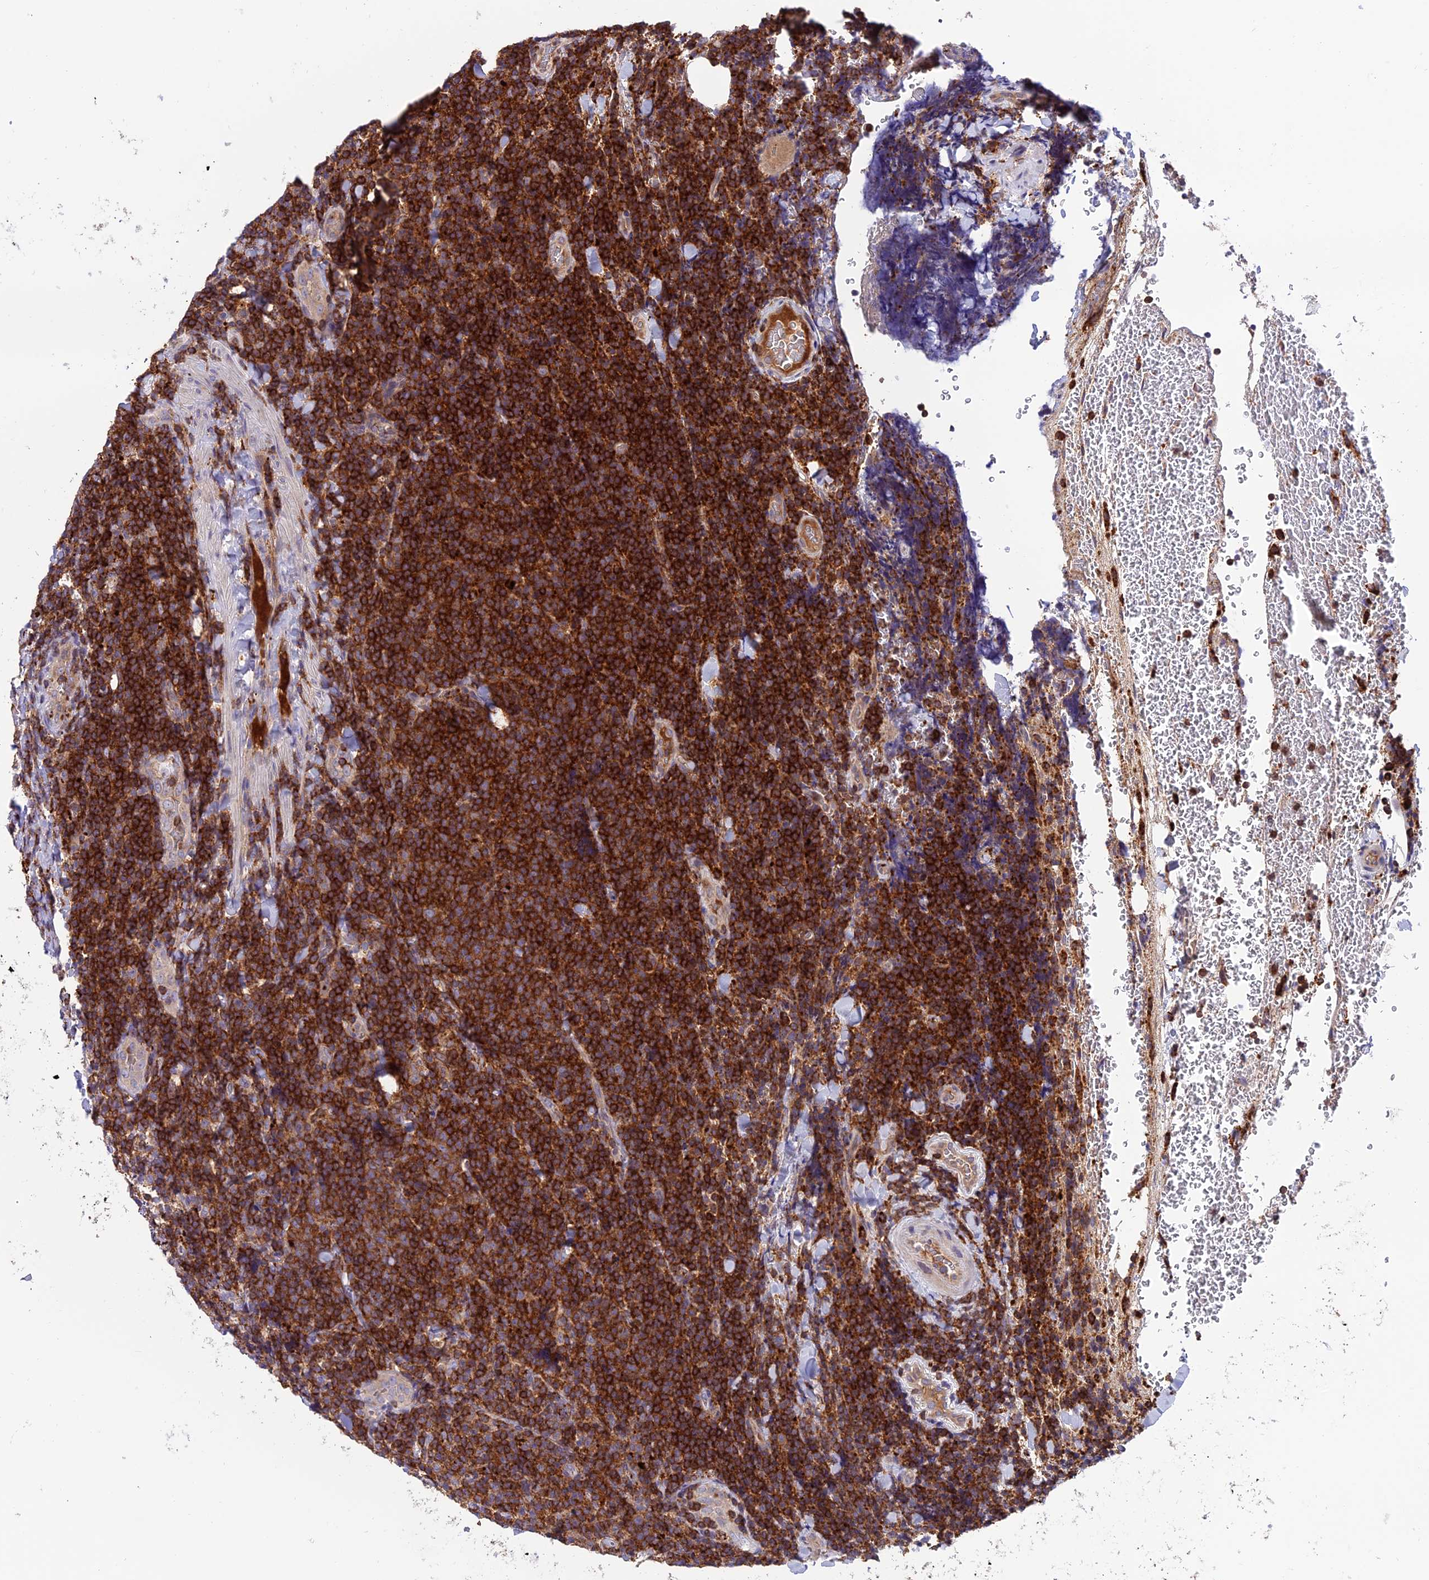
{"staining": {"intensity": "strong", "quantity": ">75%", "location": "cytoplasmic/membranous"}, "tissue": "lymphoma", "cell_type": "Tumor cells", "image_type": "cancer", "snomed": [{"axis": "morphology", "description": "Malignant lymphoma, non-Hodgkin's type, Low grade"}, {"axis": "topography", "description": "Lymph node"}], "caption": "High-power microscopy captured an IHC micrograph of lymphoma, revealing strong cytoplasmic/membranous expression in about >75% of tumor cells. (Brightfield microscopy of DAB IHC at high magnification).", "gene": "ARHGEF18", "patient": {"sex": "male", "age": 66}}